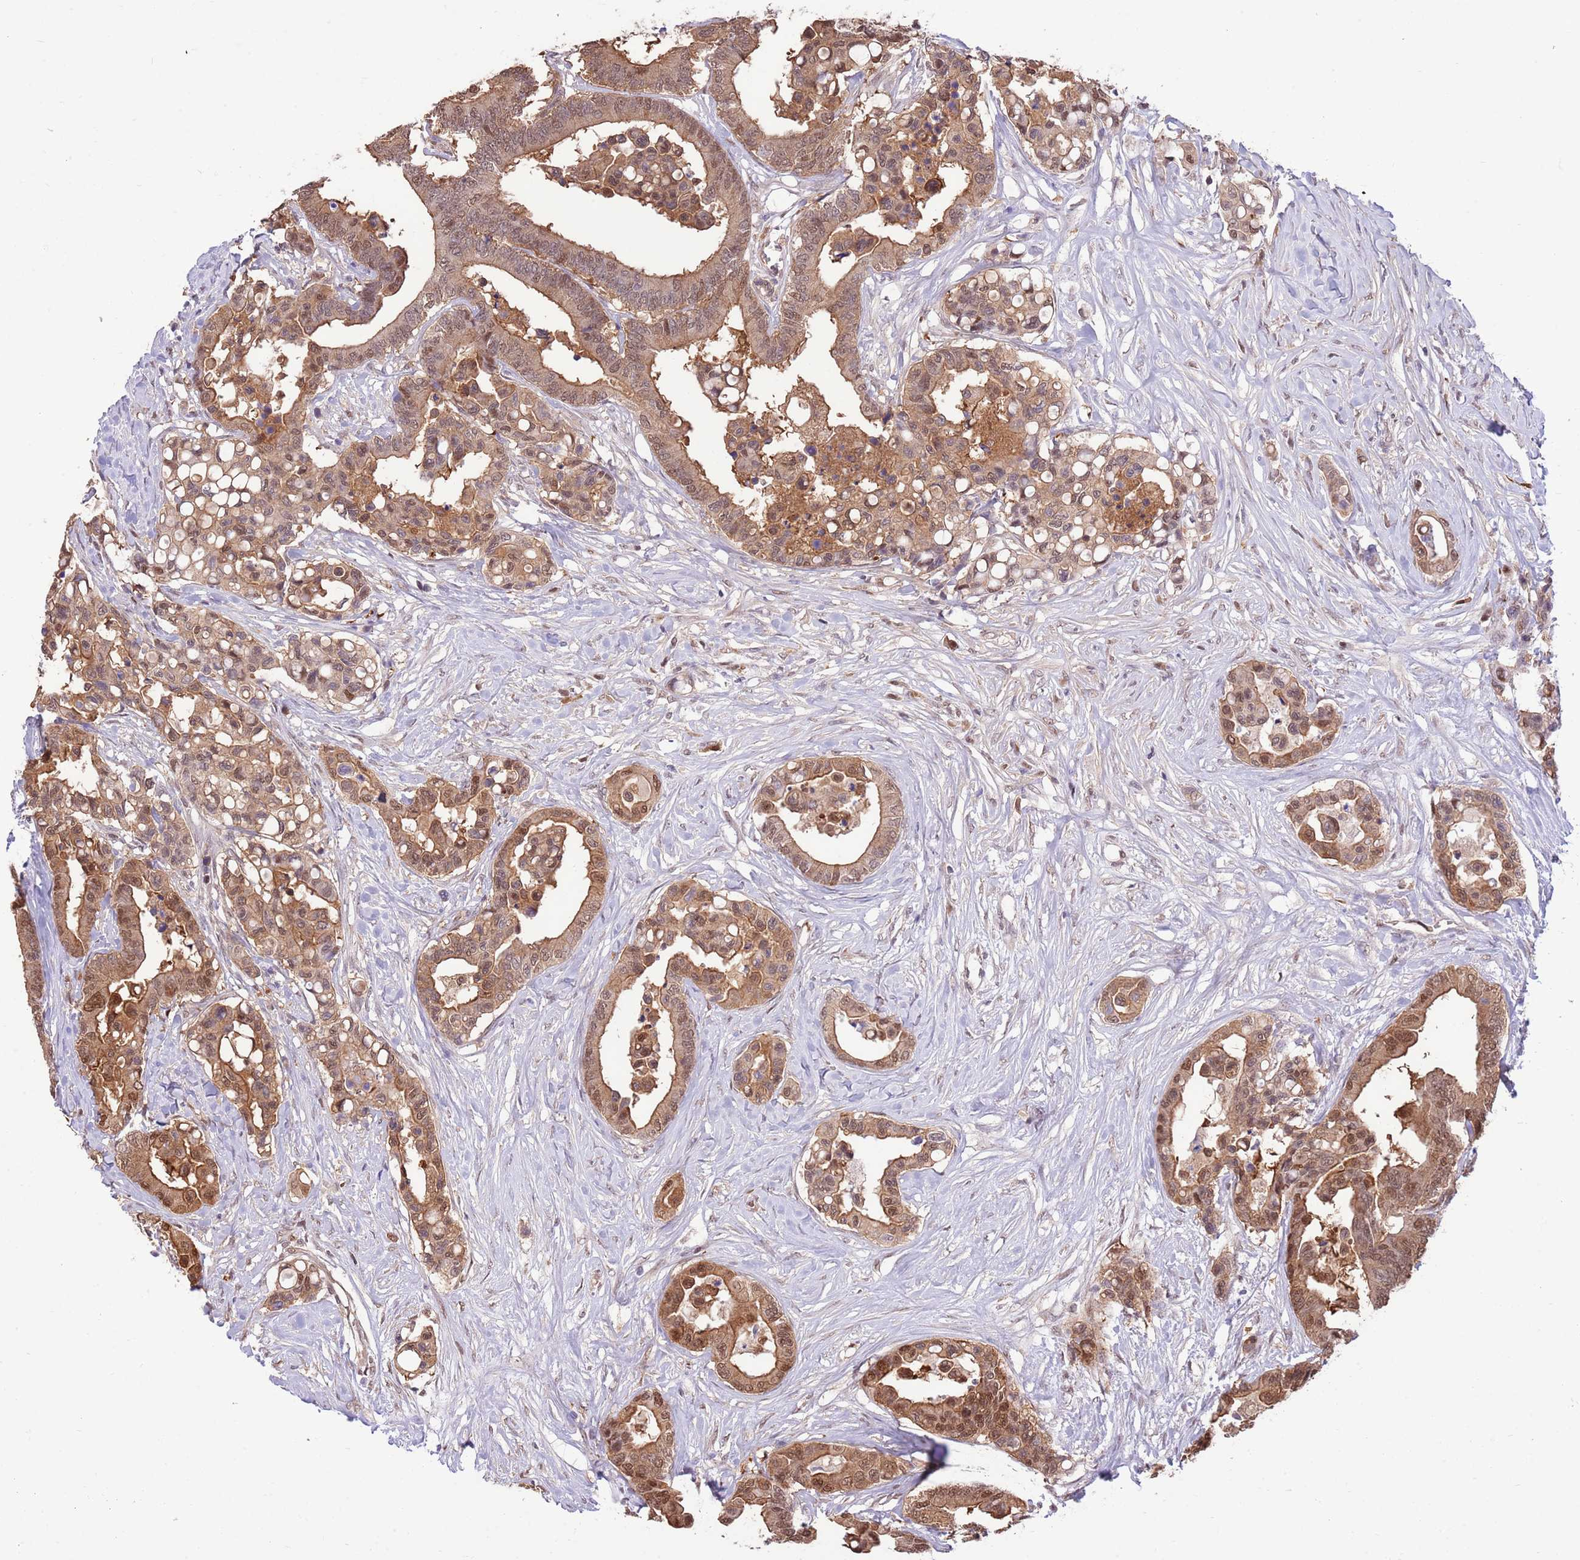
{"staining": {"intensity": "moderate", "quantity": ">75%", "location": "cytoplasmic/membranous,nuclear"}, "tissue": "colorectal cancer", "cell_type": "Tumor cells", "image_type": "cancer", "snomed": [{"axis": "morphology", "description": "Normal tissue, NOS"}, {"axis": "morphology", "description": "Adenocarcinoma, NOS"}, {"axis": "topography", "description": "Colon"}], "caption": "Immunohistochemistry (IHC) of colorectal cancer (adenocarcinoma) demonstrates medium levels of moderate cytoplasmic/membranous and nuclear expression in about >75% of tumor cells.", "gene": "NSFL1C", "patient": {"sex": "male", "age": 82}}